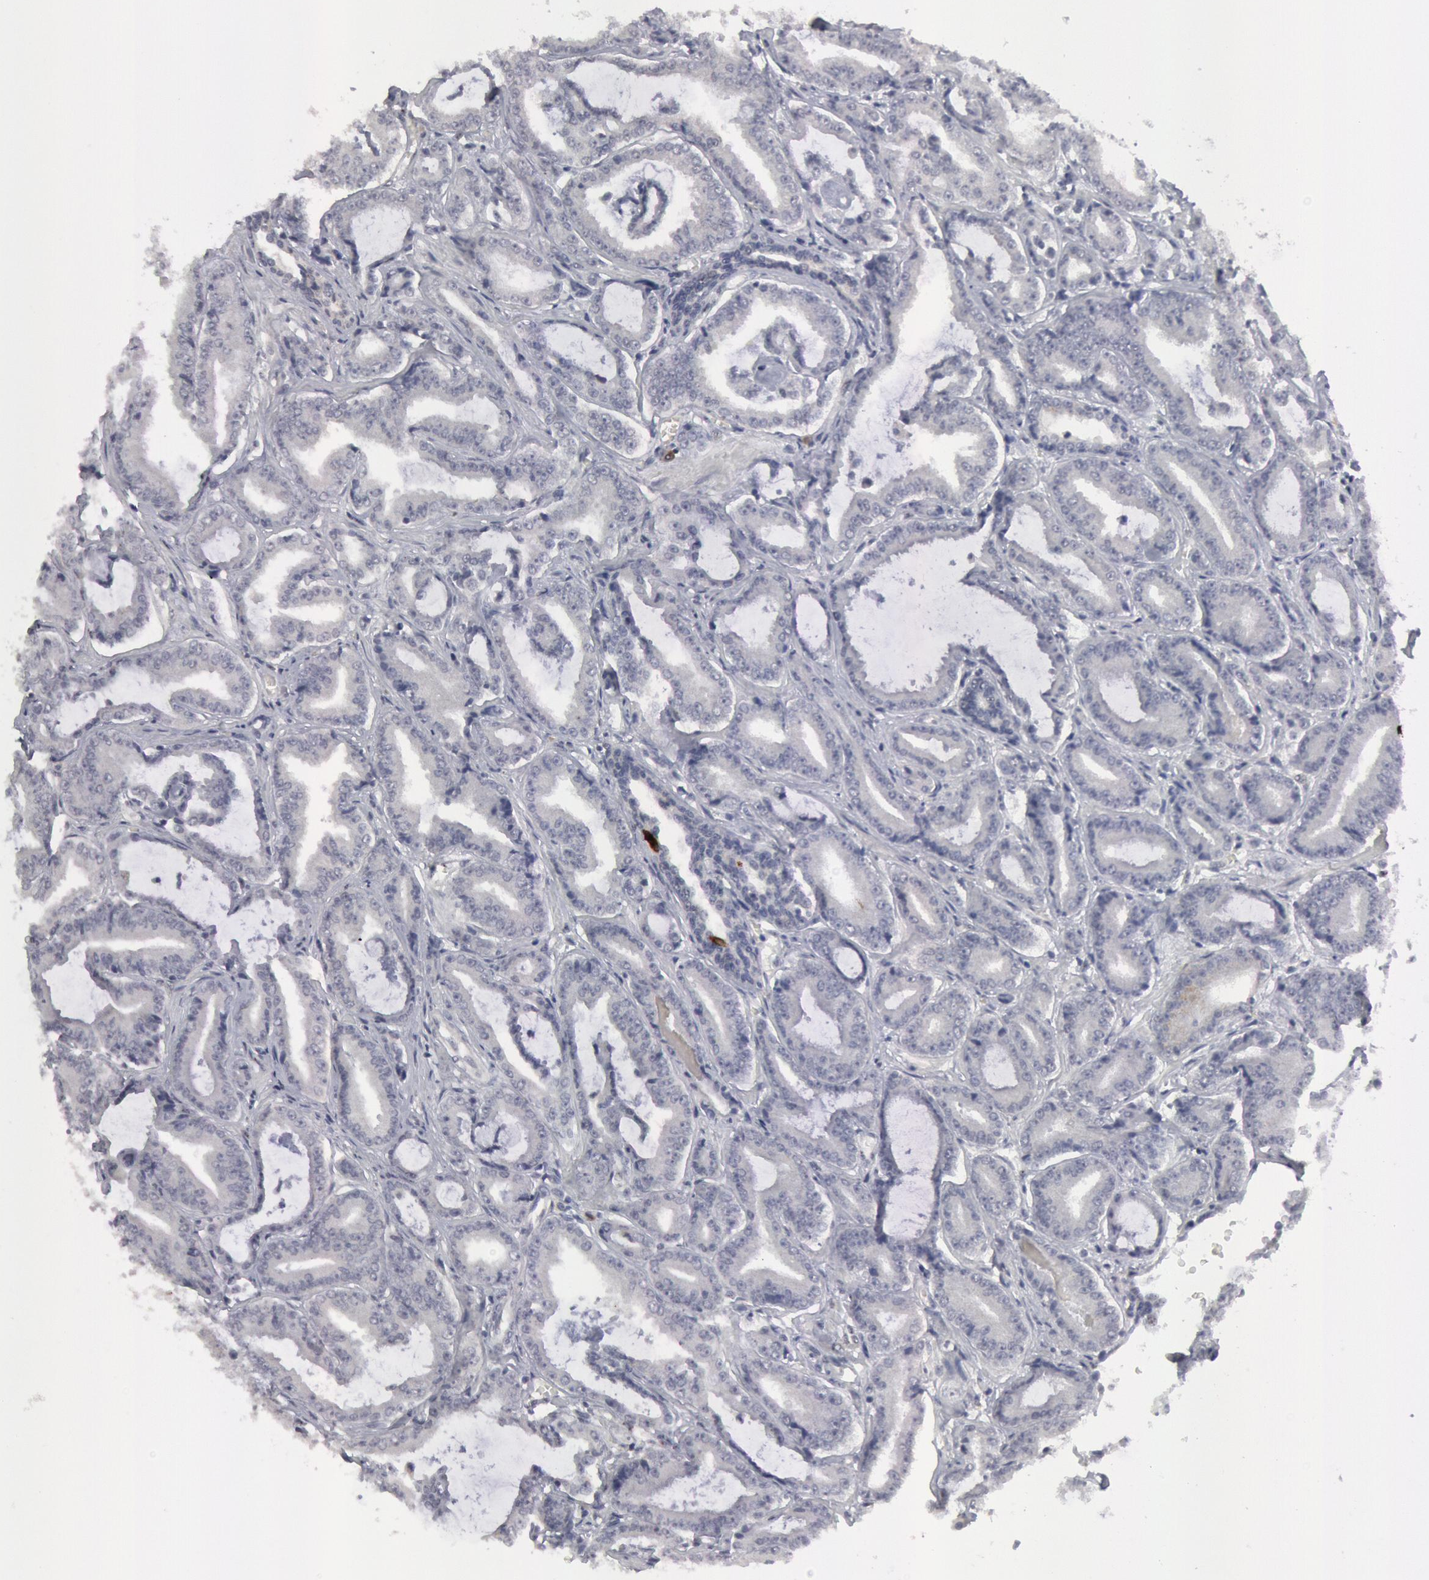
{"staining": {"intensity": "negative", "quantity": "none", "location": "none"}, "tissue": "prostate cancer", "cell_type": "Tumor cells", "image_type": "cancer", "snomed": [{"axis": "morphology", "description": "Adenocarcinoma, Low grade"}, {"axis": "topography", "description": "Prostate"}], "caption": "Tumor cells show no significant staining in prostate low-grade adenocarcinoma. (Brightfield microscopy of DAB immunohistochemistry at high magnification).", "gene": "FOXO1", "patient": {"sex": "male", "age": 65}}